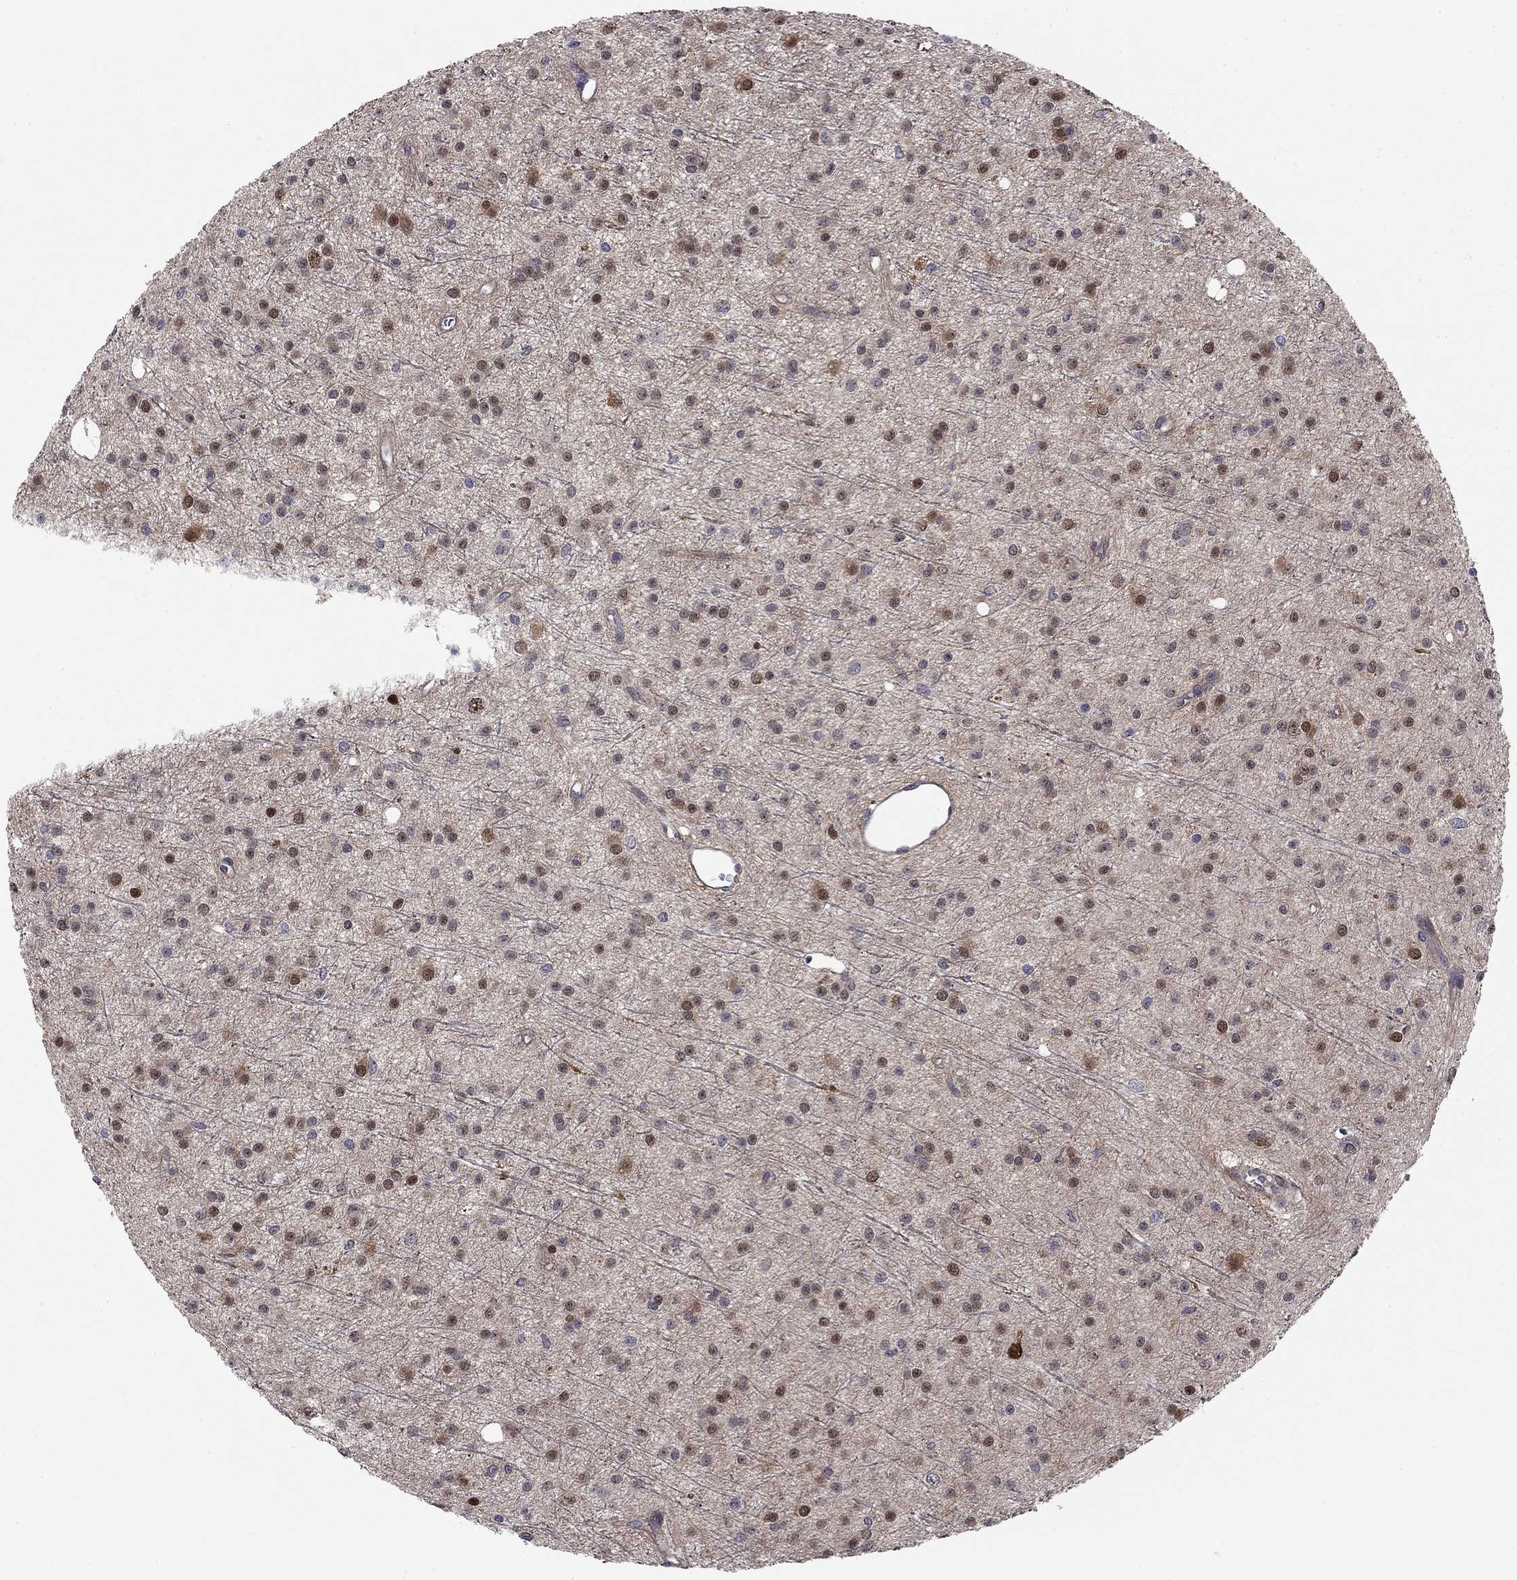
{"staining": {"intensity": "strong", "quantity": "<25%", "location": "nuclear"}, "tissue": "glioma", "cell_type": "Tumor cells", "image_type": "cancer", "snomed": [{"axis": "morphology", "description": "Glioma, malignant, Low grade"}, {"axis": "topography", "description": "Brain"}], "caption": "A high-resolution image shows immunohistochemistry staining of glioma, which shows strong nuclear staining in about <25% of tumor cells.", "gene": "BCL11A", "patient": {"sex": "male", "age": 27}}